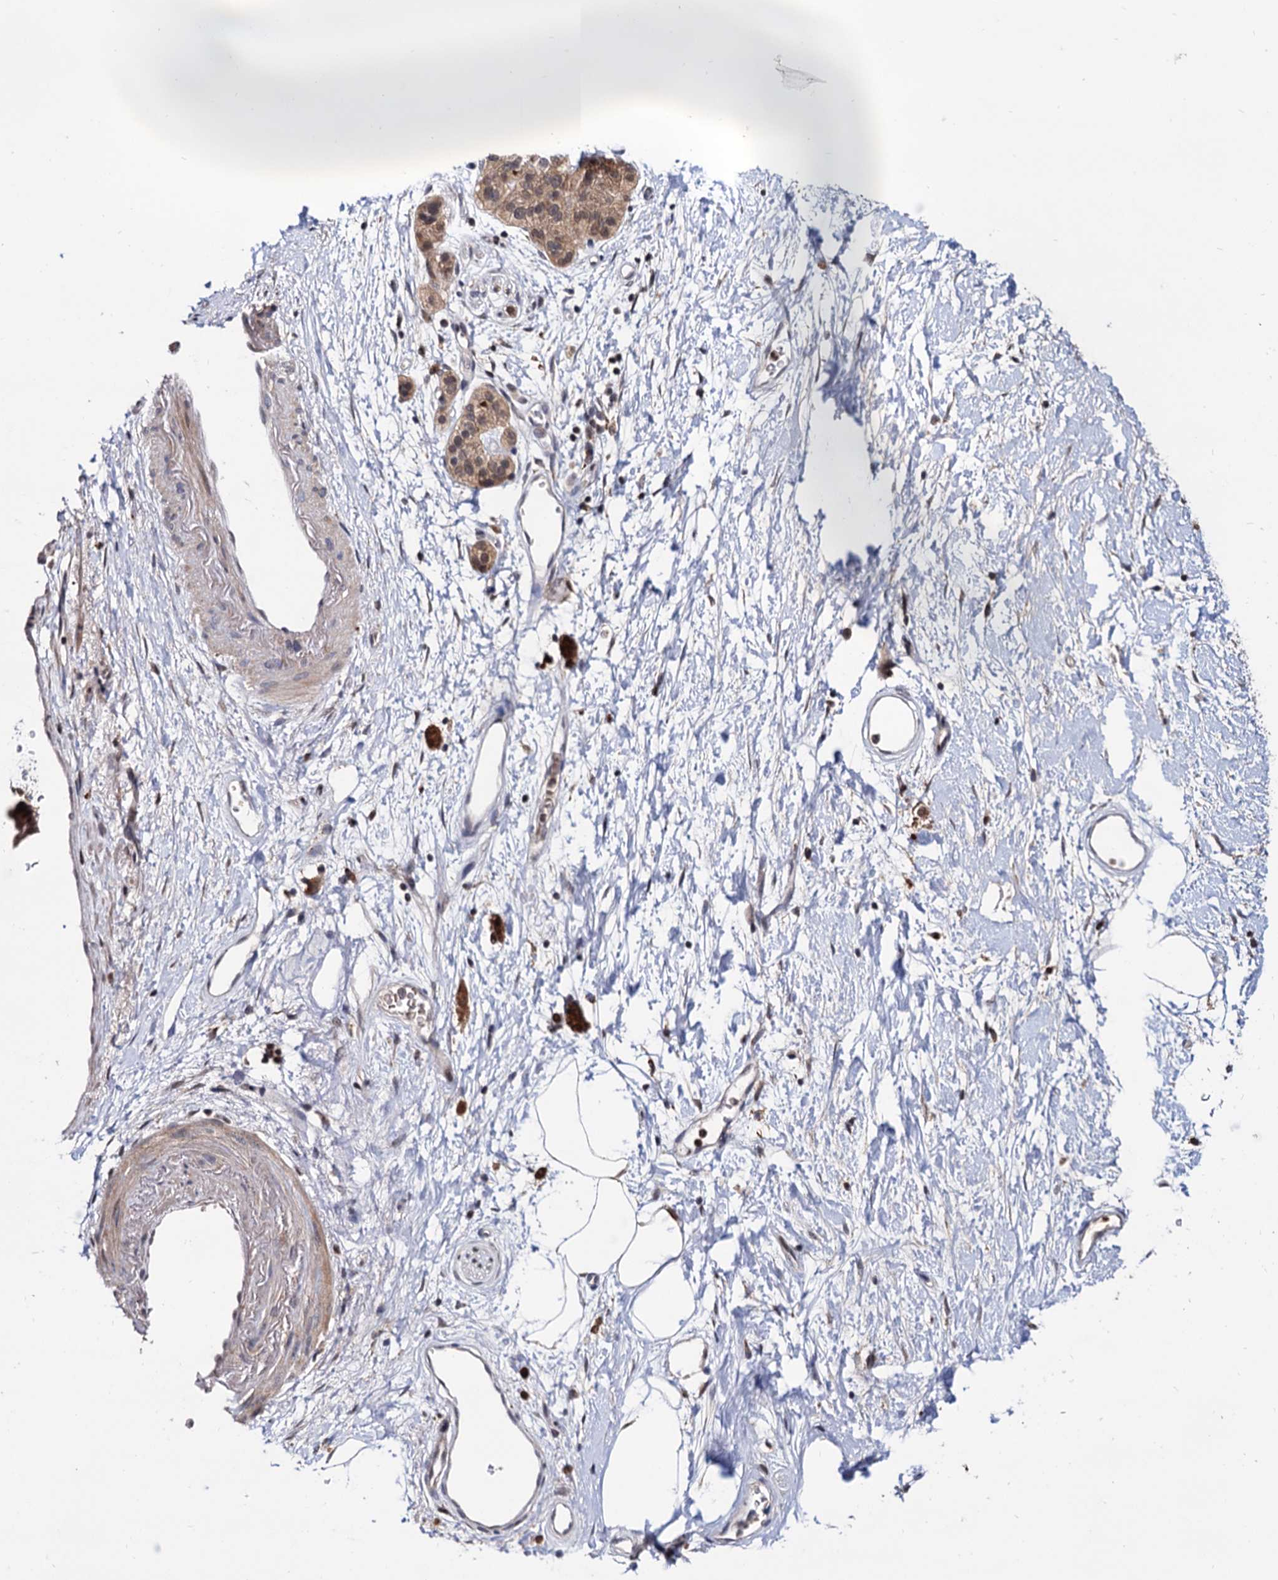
{"staining": {"intensity": "moderate", "quantity": ">75%", "location": "cytoplasmic/membranous"}, "tissue": "pancreatic cancer", "cell_type": "Tumor cells", "image_type": "cancer", "snomed": [{"axis": "morphology", "description": "Adenocarcinoma, NOS"}, {"axis": "topography", "description": "Pancreas"}], "caption": "Immunohistochemistry (IHC) micrograph of pancreatic cancer stained for a protein (brown), which exhibits medium levels of moderate cytoplasmic/membranous expression in about >75% of tumor cells.", "gene": "RNASEH2B", "patient": {"sex": "male", "age": 68}}